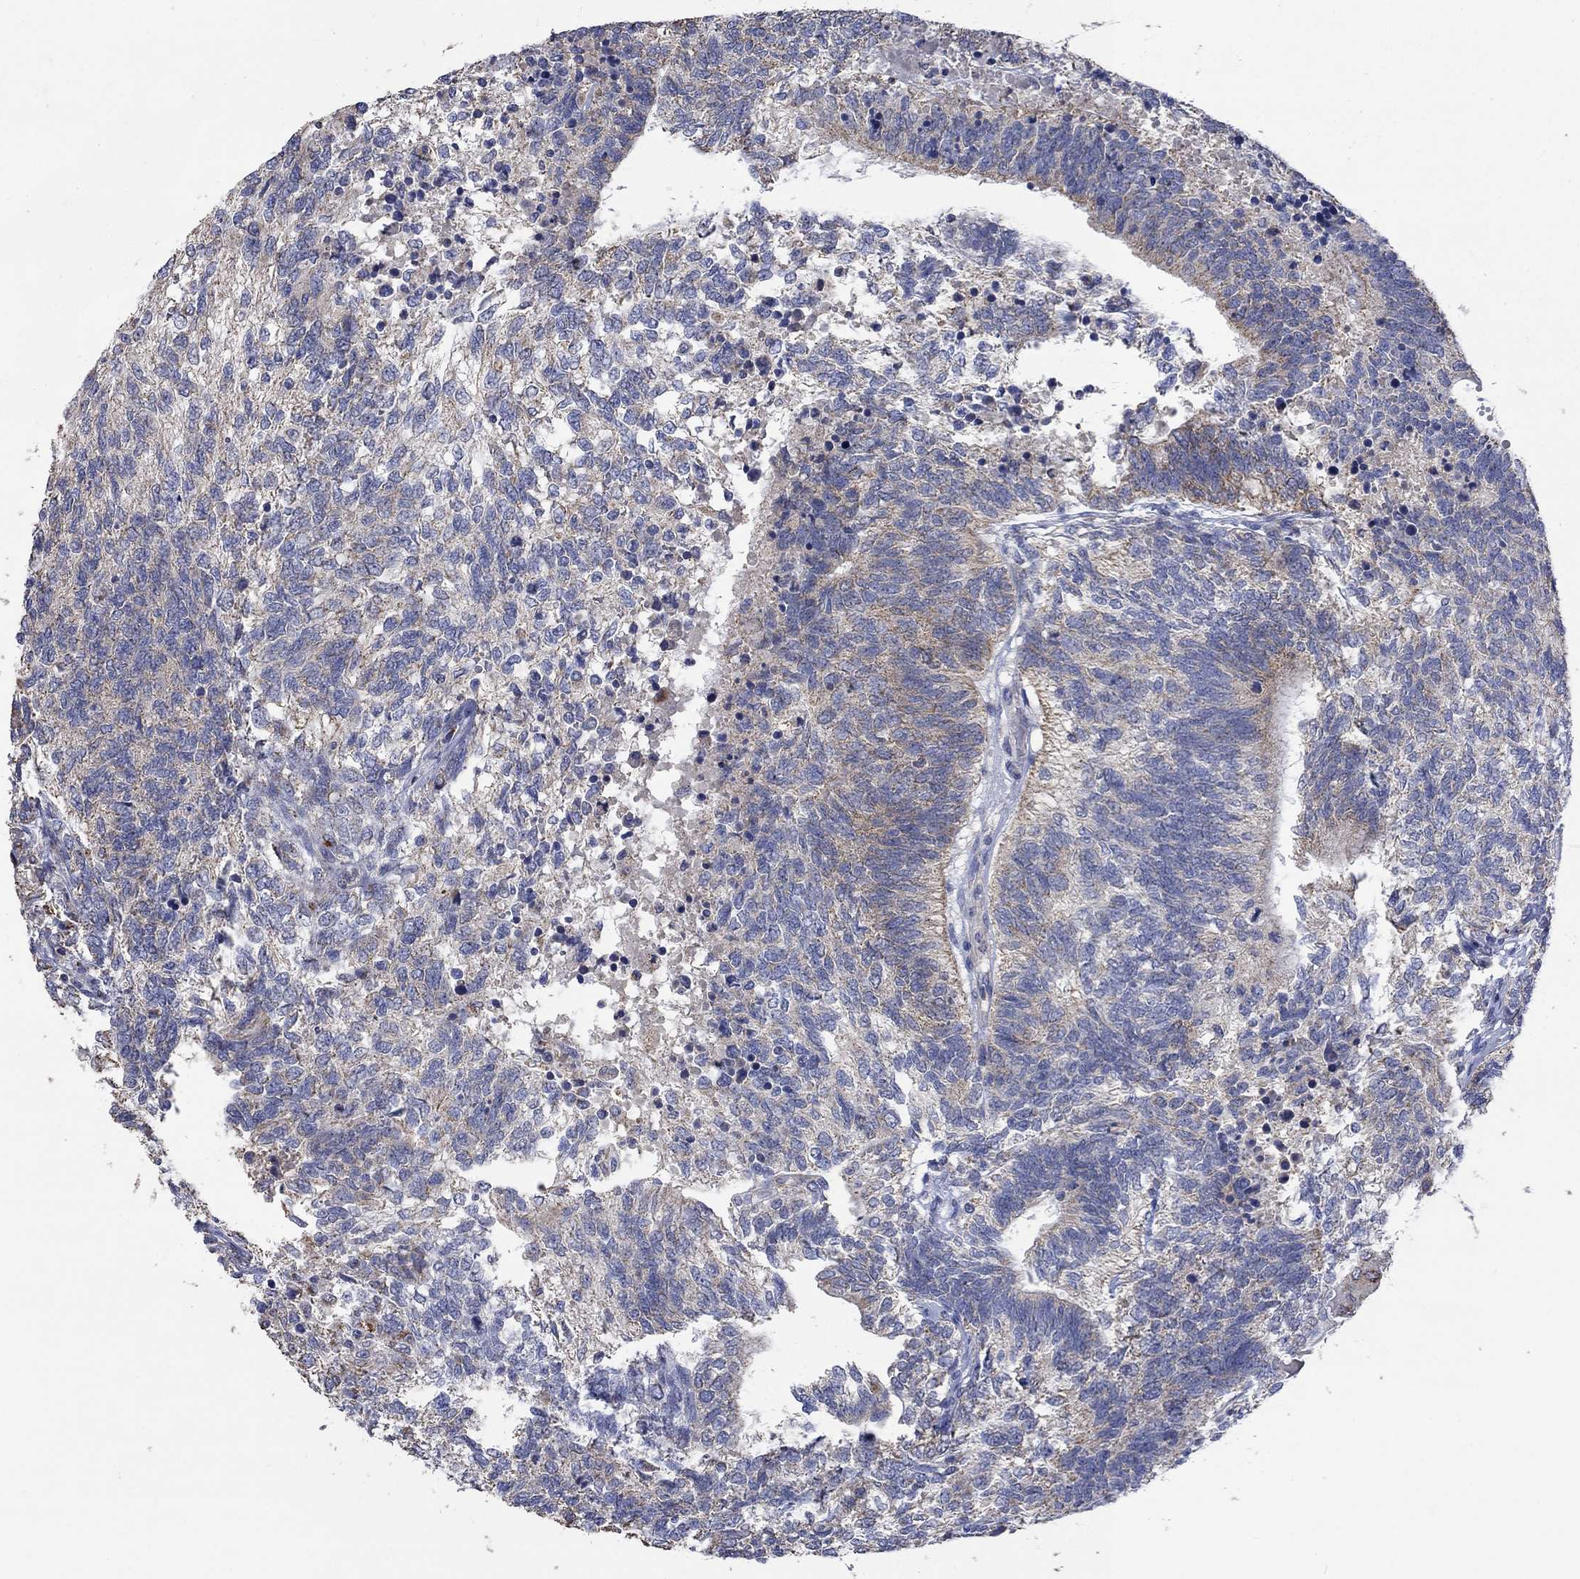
{"staining": {"intensity": "moderate", "quantity": ">75%", "location": "cytoplasmic/membranous"}, "tissue": "testis cancer", "cell_type": "Tumor cells", "image_type": "cancer", "snomed": [{"axis": "morphology", "description": "Seminoma, NOS"}, {"axis": "morphology", "description": "Carcinoma, Embryonal, NOS"}, {"axis": "topography", "description": "Testis"}], "caption": "Moderate cytoplasmic/membranous protein expression is identified in about >75% of tumor cells in testis cancer (embryonal carcinoma).", "gene": "UGT8", "patient": {"sex": "male", "age": 41}}